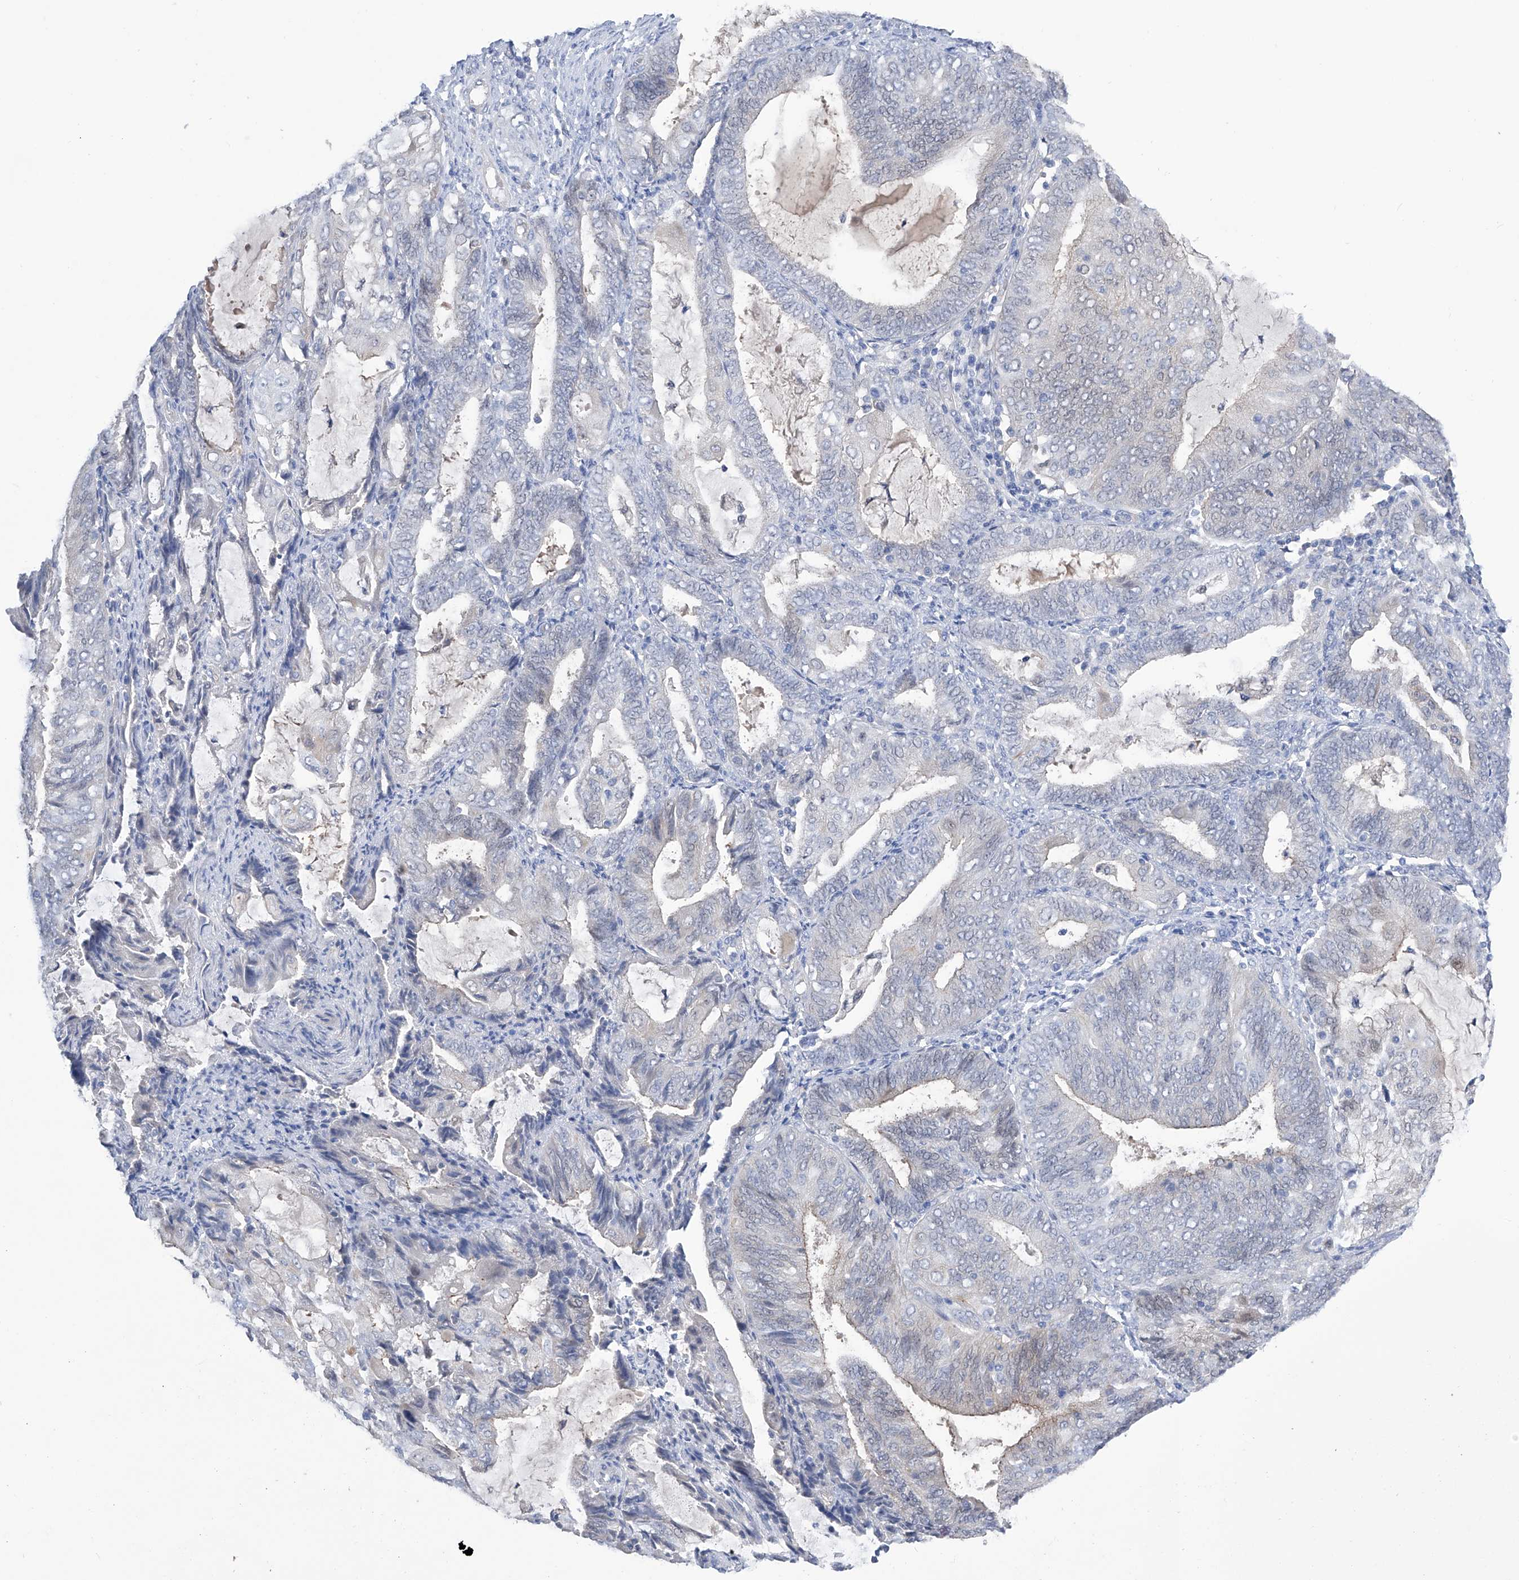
{"staining": {"intensity": "negative", "quantity": "none", "location": "none"}, "tissue": "endometrial cancer", "cell_type": "Tumor cells", "image_type": "cancer", "snomed": [{"axis": "morphology", "description": "Adenocarcinoma, NOS"}, {"axis": "topography", "description": "Endometrium"}], "caption": "IHC photomicrograph of human endometrial cancer stained for a protein (brown), which exhibits no positivity in tumor cells.", "gene": "PGM3", "patient": {"sex": "female", "age": 81}}